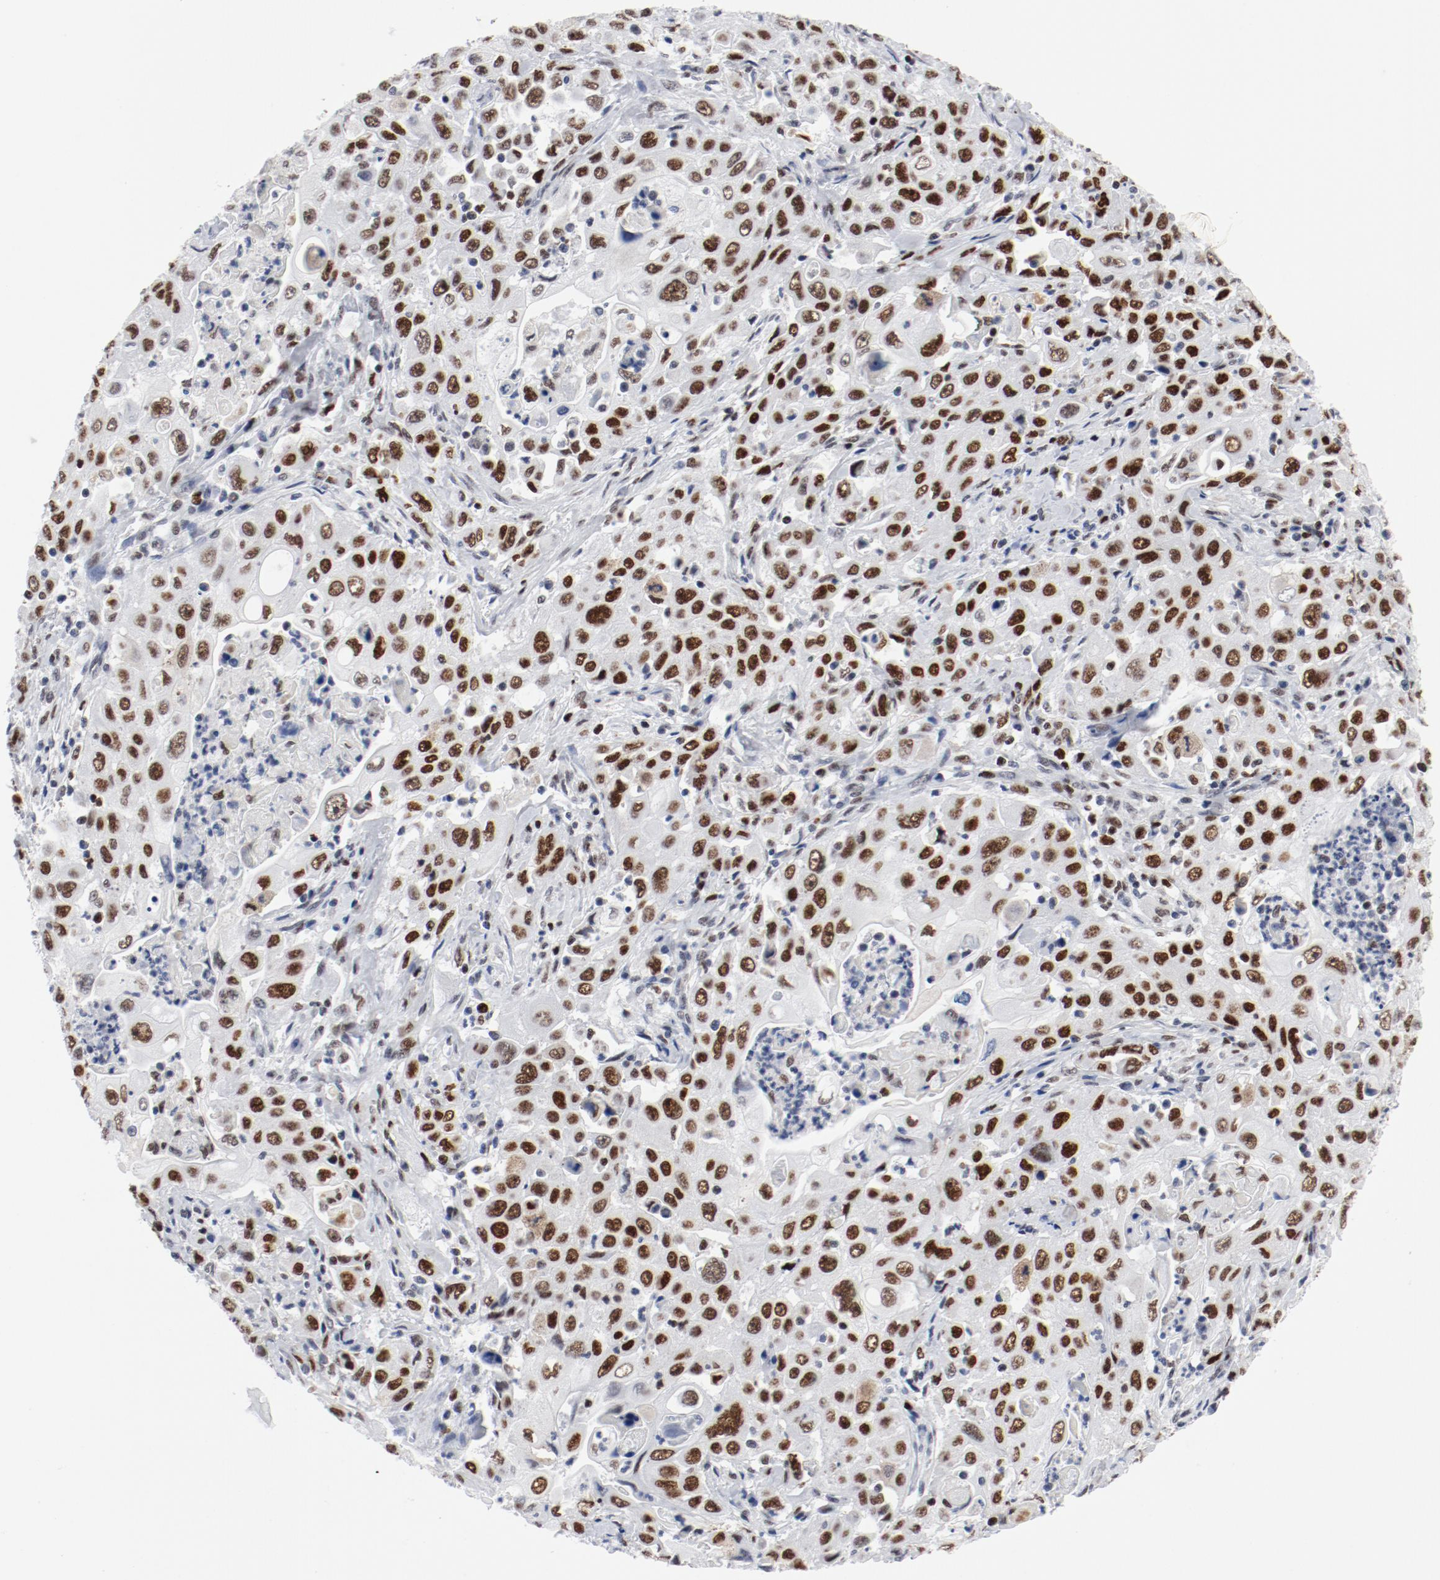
{"staining": {"intensity": "strong", "quantity": ">75%", "location": "nuclear"}, "tissue": "pancreatic cancer", "cell_type": "Tumor cells", "image_type": "cancer", "snomed": [{"axis": "morphology", "description": "Adenocarcinoma, NOS"}, {"axis": "topography", "description": "Pancreas"}], "caption": "Immunohistochemistry (IHC) image of human pancreatic cancer stained for a protein (brown), which exhibits high levels of strong nuclear positivity in approximately >75% of tumor cells.", "gene": "POLD1", "patient": {"sex": "male", "age": 70}}